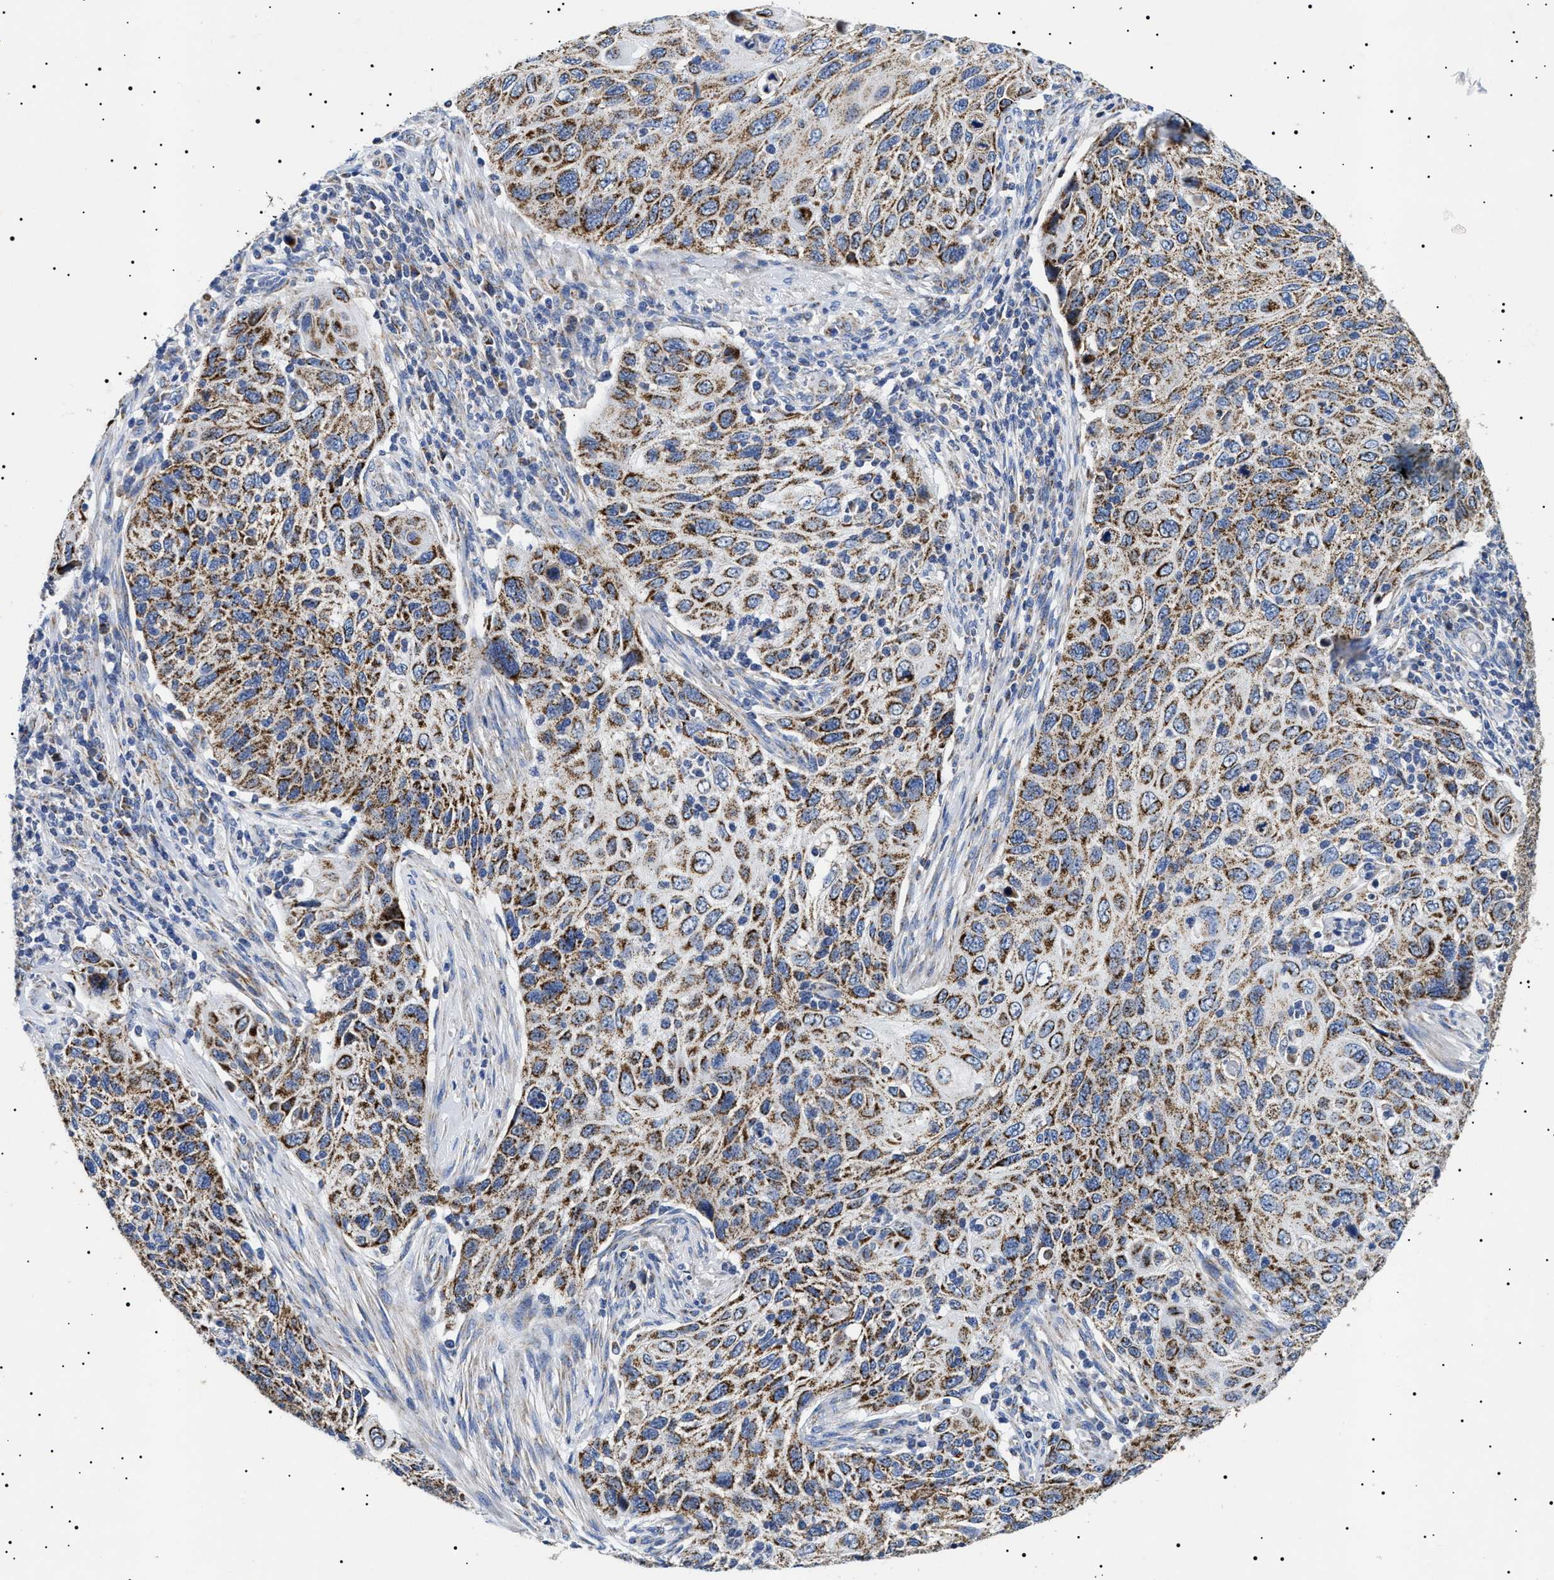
{"staining": {"intensity": "strong", "quantity": ">75%", "location": "cytoplasmic/membranous"}, "tissue": "cervical cancer", "cell_type": "Tumor cells", "image_type": "cancer", "snomed": [{"axis": "morphology", "description": "Squamous cell carcinoma, NOS"}, {"axis": "topography", "description": "Cervix"}], "caption": "Brown immunohistochemical staining in squamous cell carcinoma (cervical) reveals strong cytoplasmic/membranous staining in approximately >75% of tumor cells.", "gene": "CHRDL2", "patient": {"sex": "female", "age": 70}}